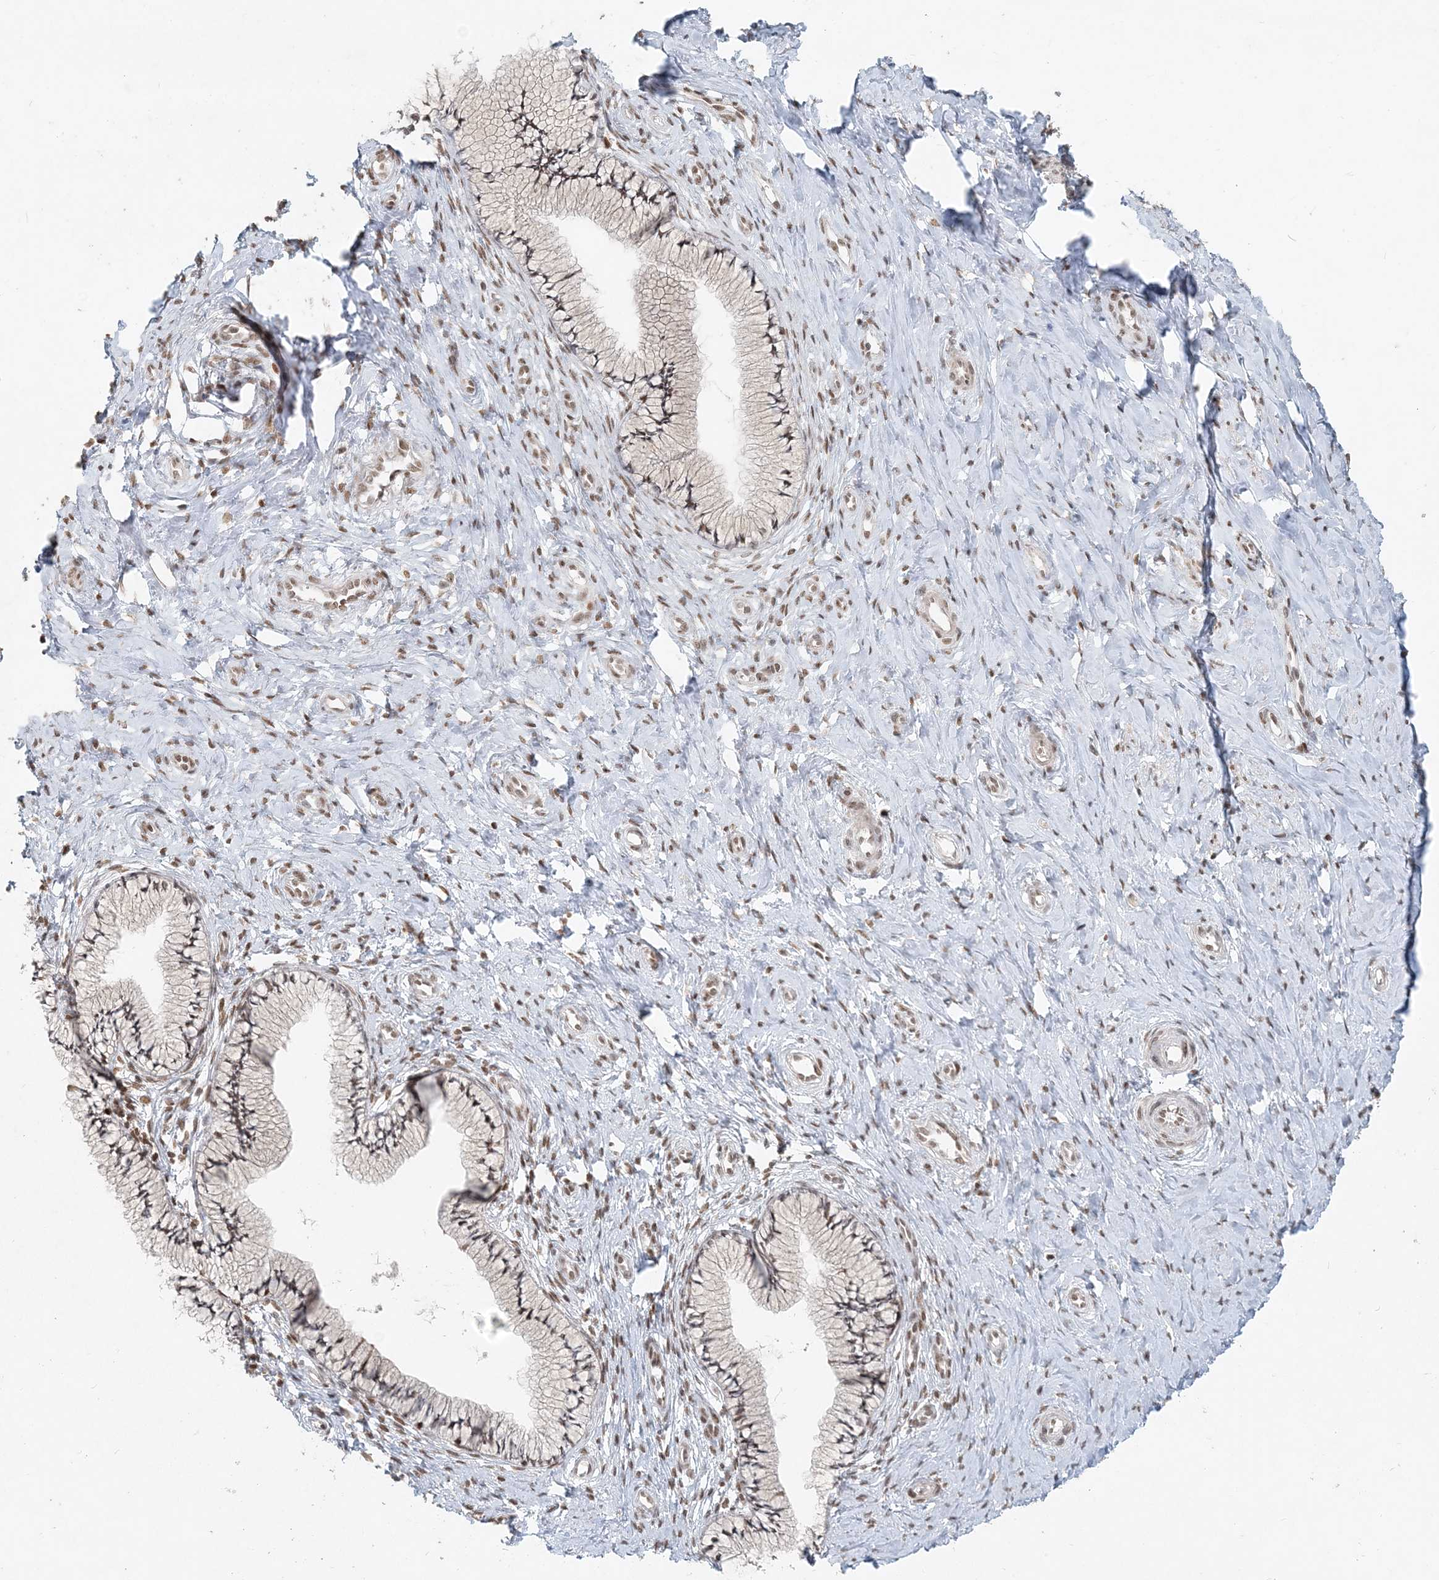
{"staining": {"intensity": "weak", "quantity": "<25%", "location": "nuclear"}, "tissue": "cervix", "cell_type": "Glandular cells", "image_type": "normal", "snomed": [{"axis": "morphology", "description": "Normal tissue, NOS"}, {"axis": "topography", "description": "Cervix"}], "caption": "Histopathology image shows no significant protein expression in glandular cells of unremarkable cervix. (Brightfield microscopy of DAB (3,3'-diaminobenzidine) IHC at high magnification).", "gene": "BAZ1B", "patient": {"sex": "female", "age": 36}}